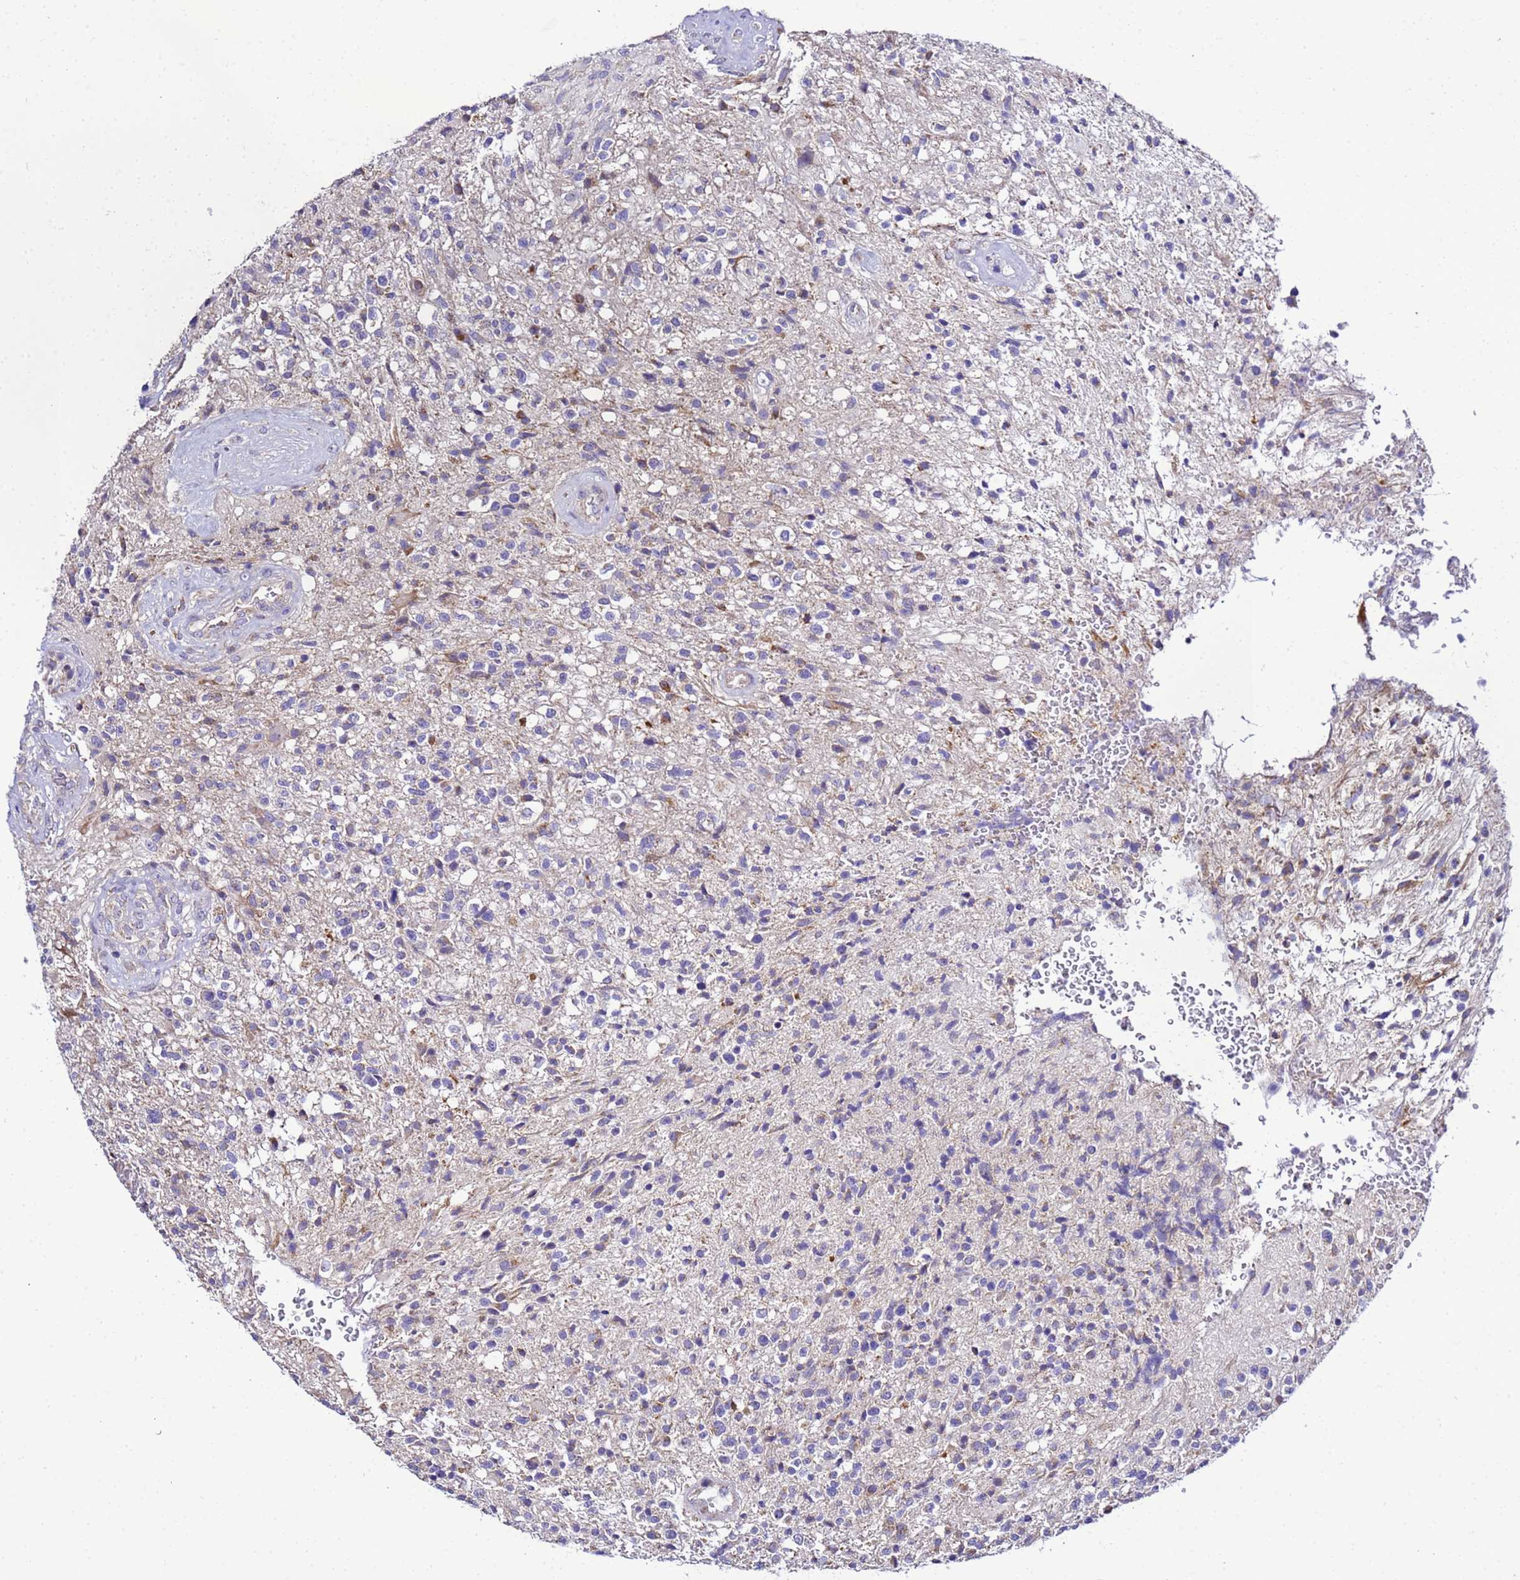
{"staining": {"intensity": "negative", "quantity": "none", "location": "none"}, "tissue": "glioma", "cell_type": "Tumor cells", "image_type": "cancer", "snomed": [{"axis": "morphology", "description": "Glioma, malignant, High grade"}, {"axis": "topography", "description": "Brain"}], "caption": "Glioma was stained to show a protein in brown. There is no significant staining in tumor cells.", "gene": "HIGD2A", "patient": {"sex": "male", "age": 56}}